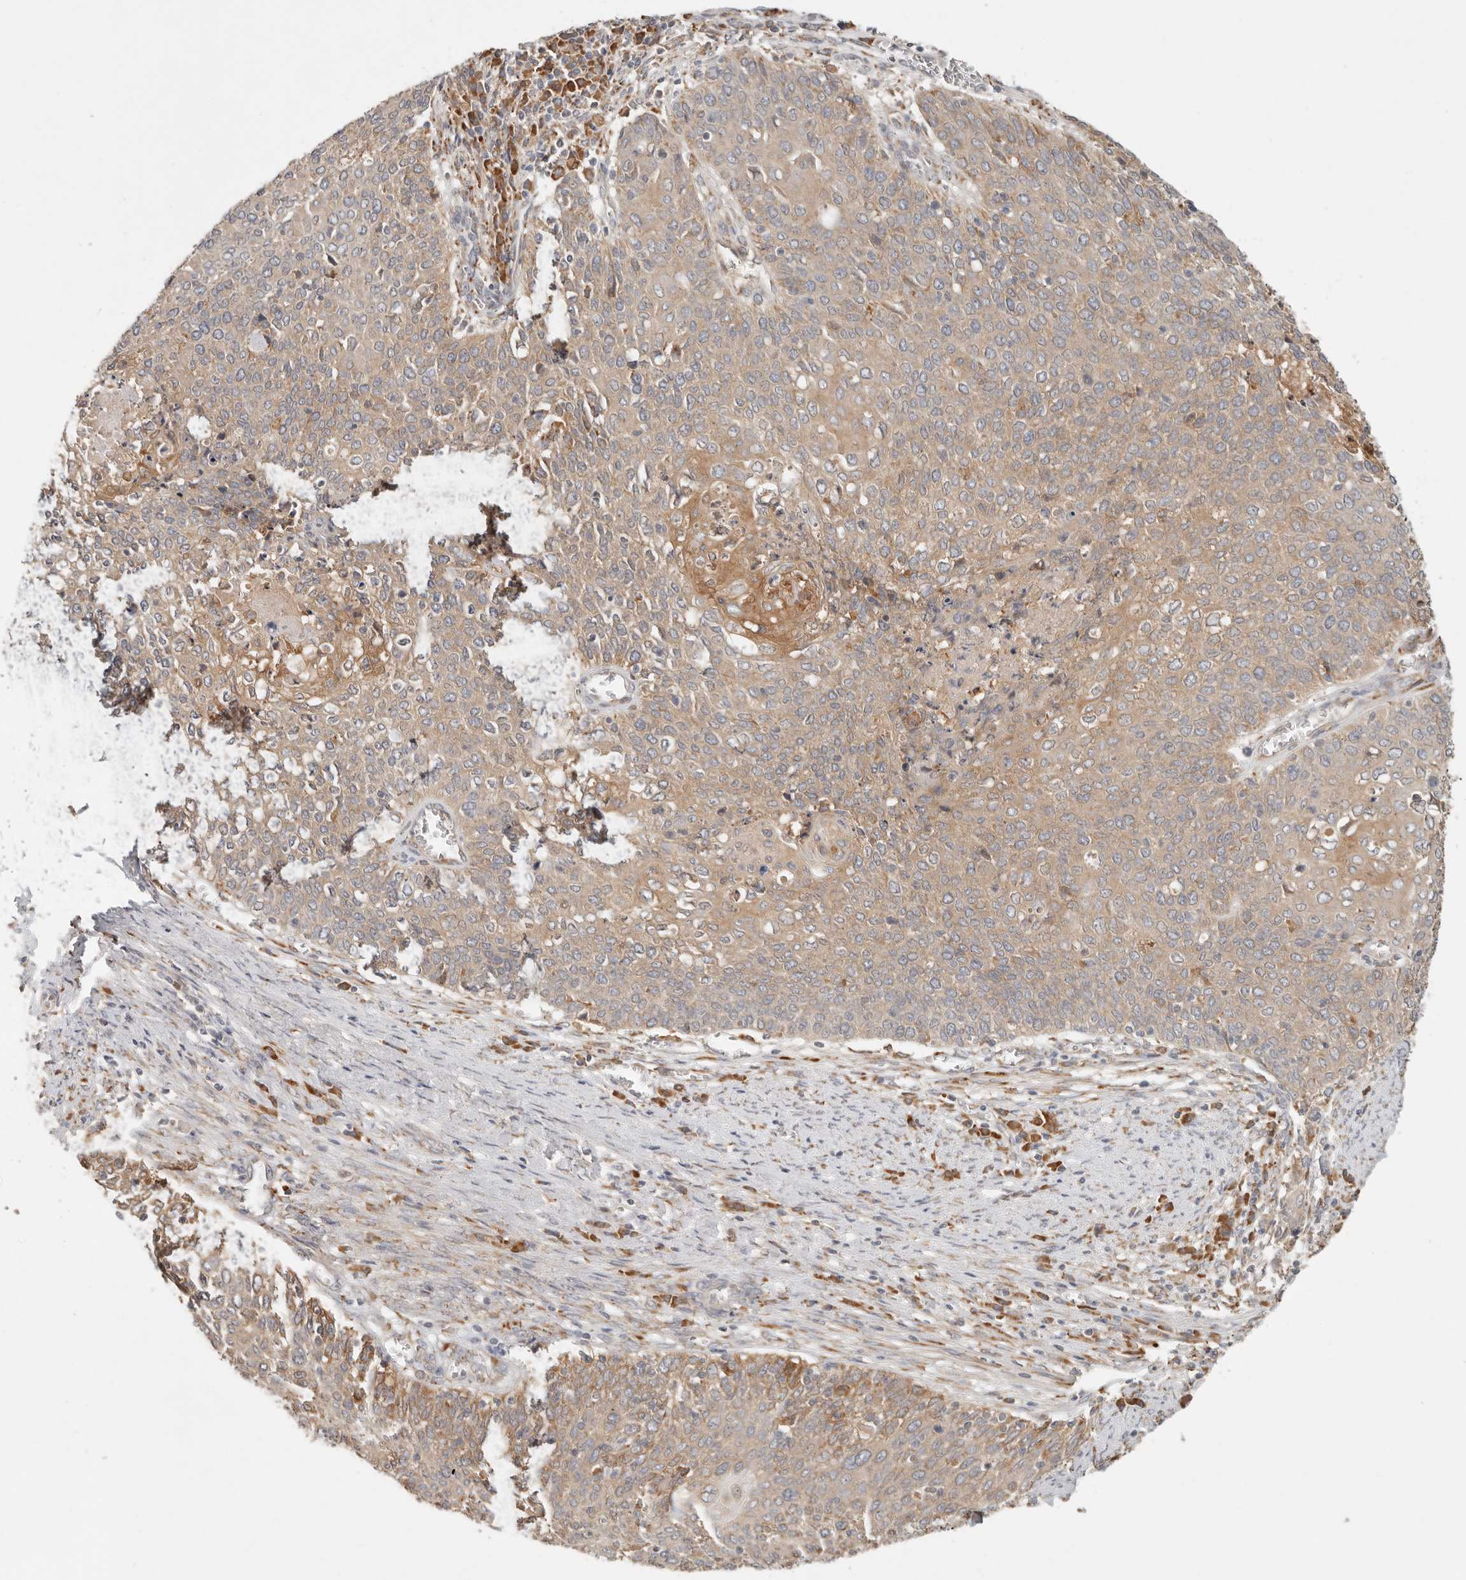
{"staining": {"intensity": "moderate", "quantity": ">75%", "location": "cytoplasmic/membranous"}, "tissue": "cervical cancer", "cell_type": "Tumor cells", "image_type": "cancer", "snomed": [{"axis": "morphology", "description": "Squamous cell carcinoma, NOS"}, {"axis": "topography", "description": "Cervix"}], "caption": "Protein analysis of cervical cancer (squamous cell carcinoma) tissue reveals moderate cytoplasmic/membranous staining in approximately >75% of tumor cells.", "gene": "ARHGEF10L", "patient": {"sex": "female", "age": 39}}